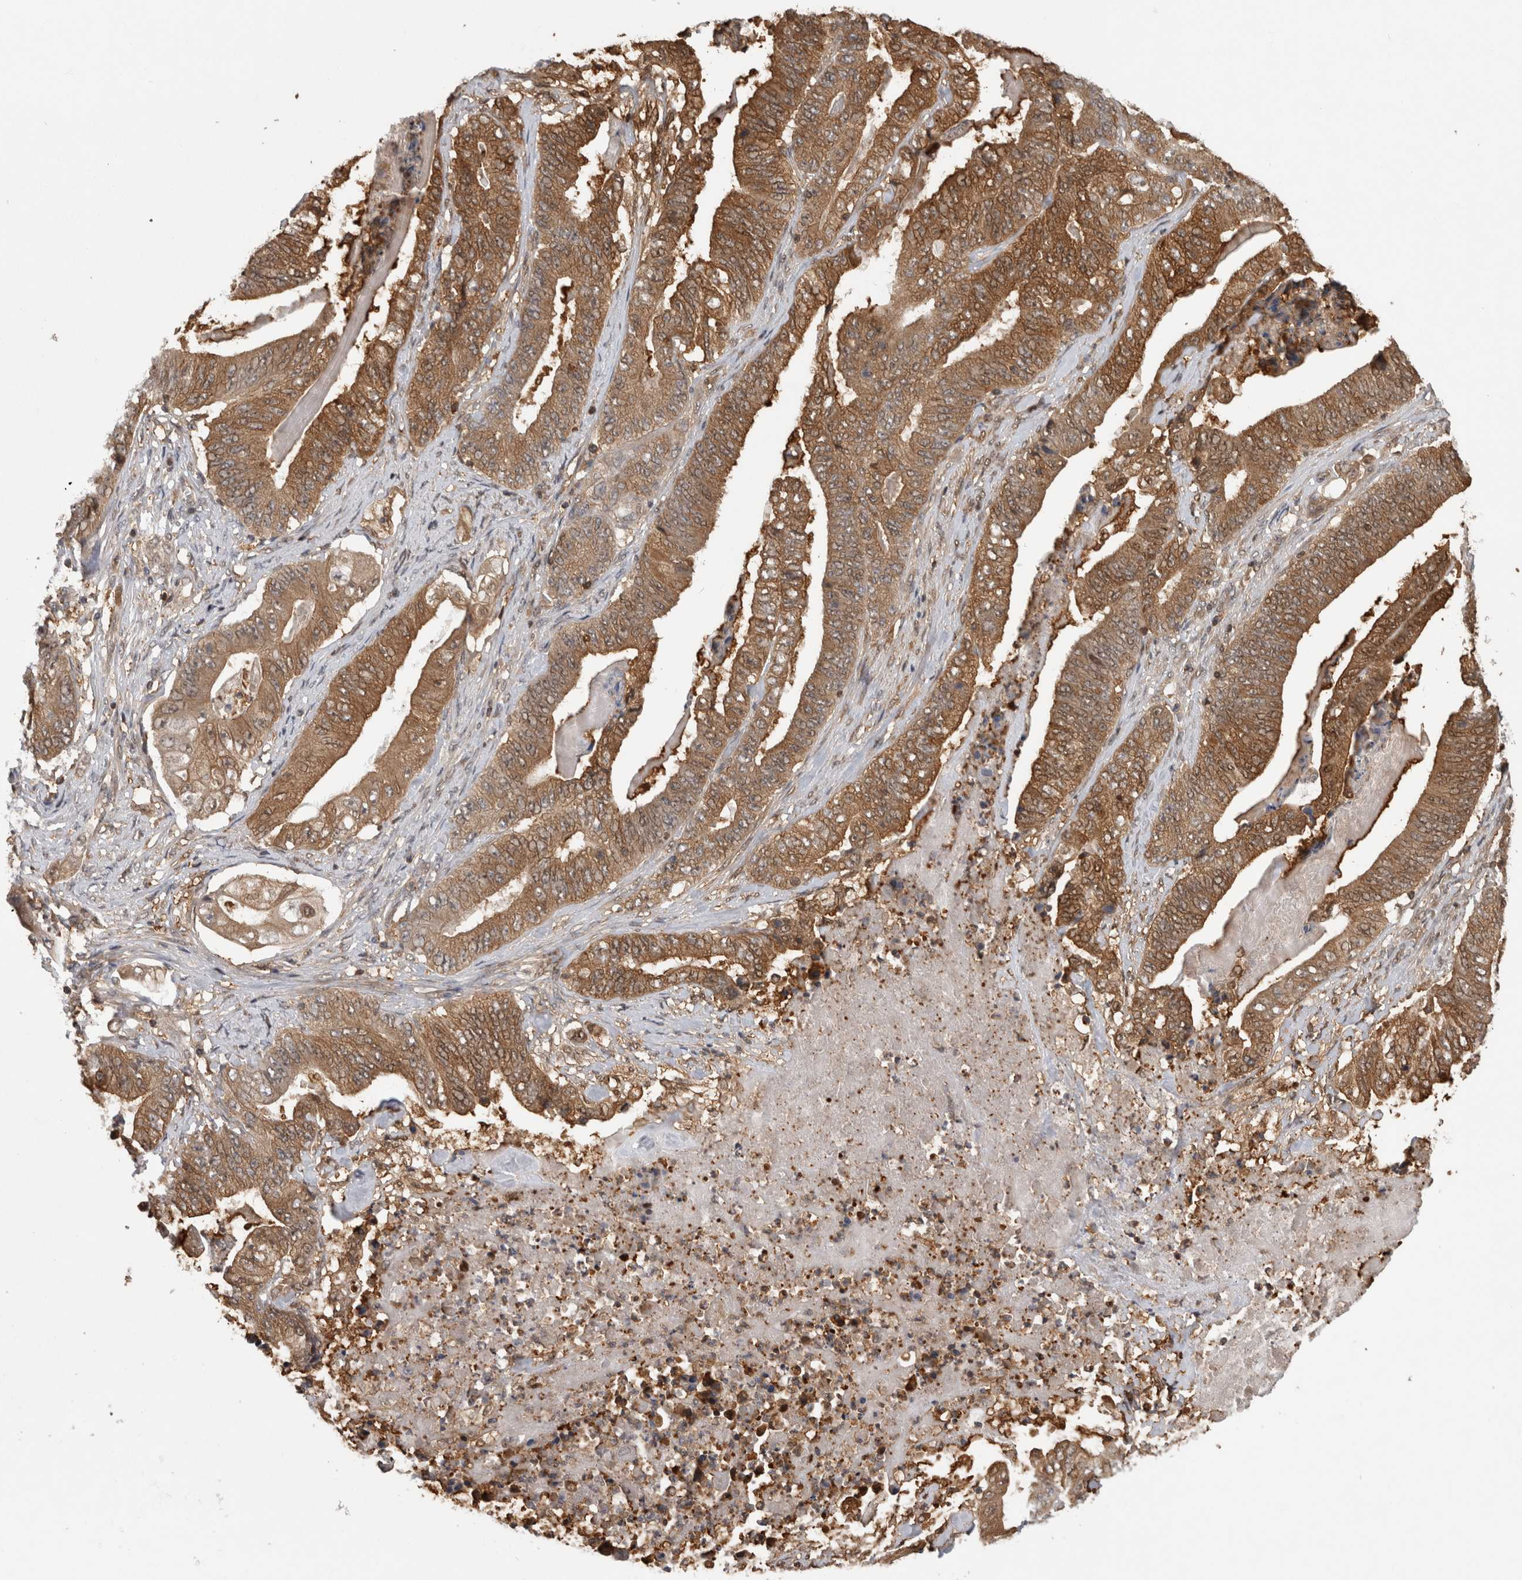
{"staining": {"intensity": "moderate", "quantity": ">75%", "location": "cytoplasmic/membranous,nuclear"}, "tissue": "stomach cancer", "cell_type": "Tumor cells", "image_type": "cancer", "snomed": [{"axis": "morphology", "description": "Adenocarcinoma, NOS"}, {"axis": "topography", "description": "Stomach"}], "caption": "Immunohistochemical staining of human stomach cancer (adenocarcinoma) exhibits medium levels of moderate cytoplasmic/membranous and nuclear staining in approximately >75% of tumor cells.", "gene": "ASTN2", "patient": {"sex": "female", "age": 73}}